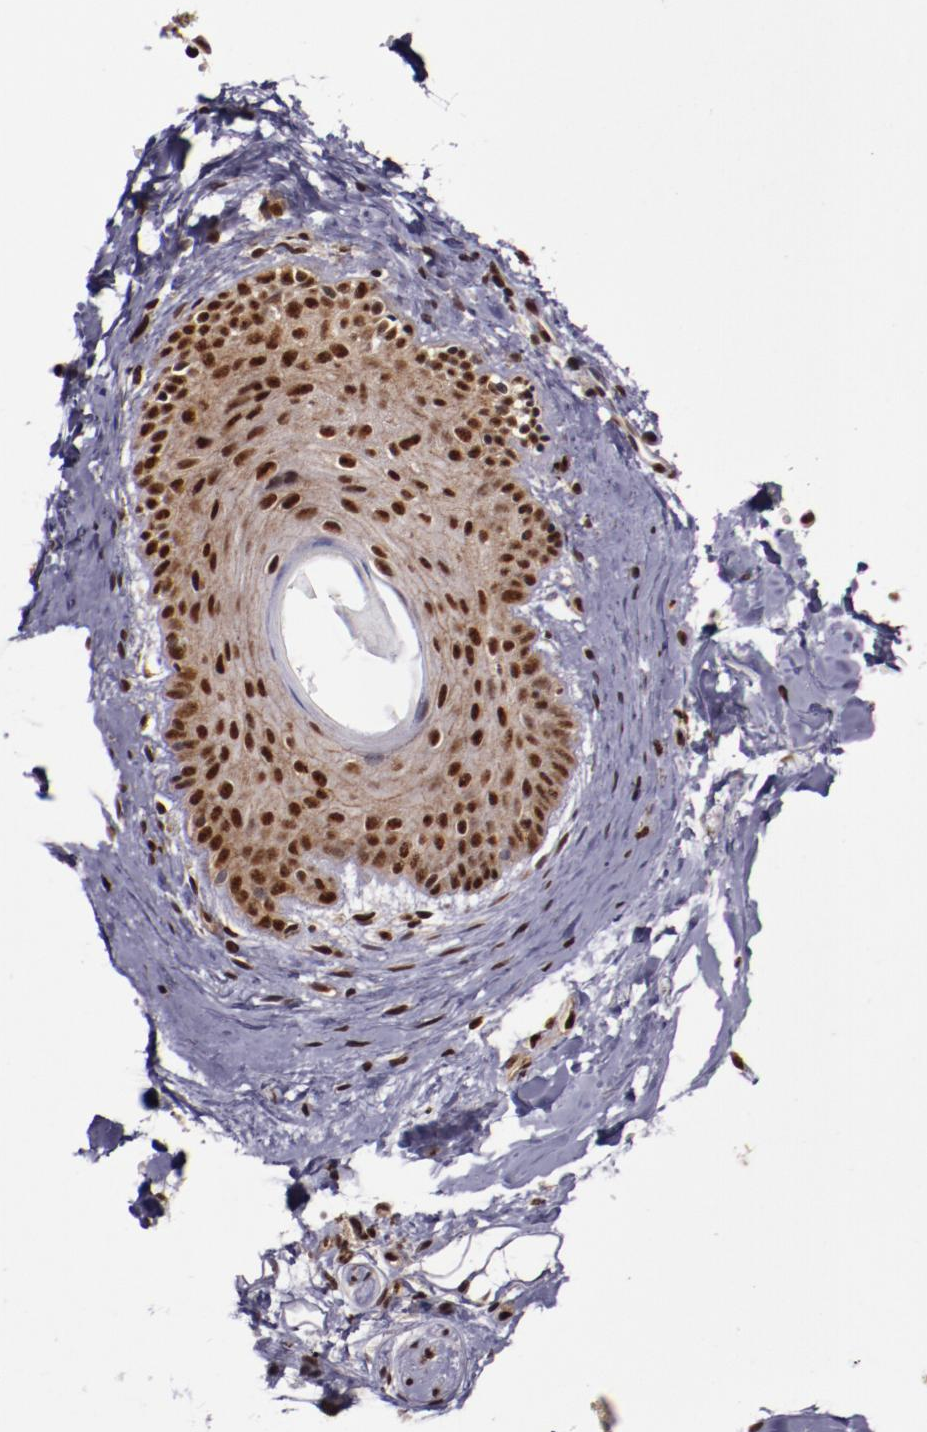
{"staining": {"intensity": "strong", "quantity": ">75%", "location": "cytoplasmic/membranous,nuclear"}, "tissue": "skin", "cell_type": "Epidermal cells", "image_type": "normal", "snomed": [{"axis": "morphology", "description": "Normal tissue, NOS"}, {"axis": "morphology", "description": "Inflammation, NOS"}, {"axis": "topography", "description": "Soft tissue"}, {"axis": "topography", "description": "Anal"}], "caption": "Protein staining of benign skin displays strong cytoplasmic/membranous,nuclear staining in about >75% of epidermal cells.", "gene": "CECR2", "patient": {"sex": "female", "age": 15}}